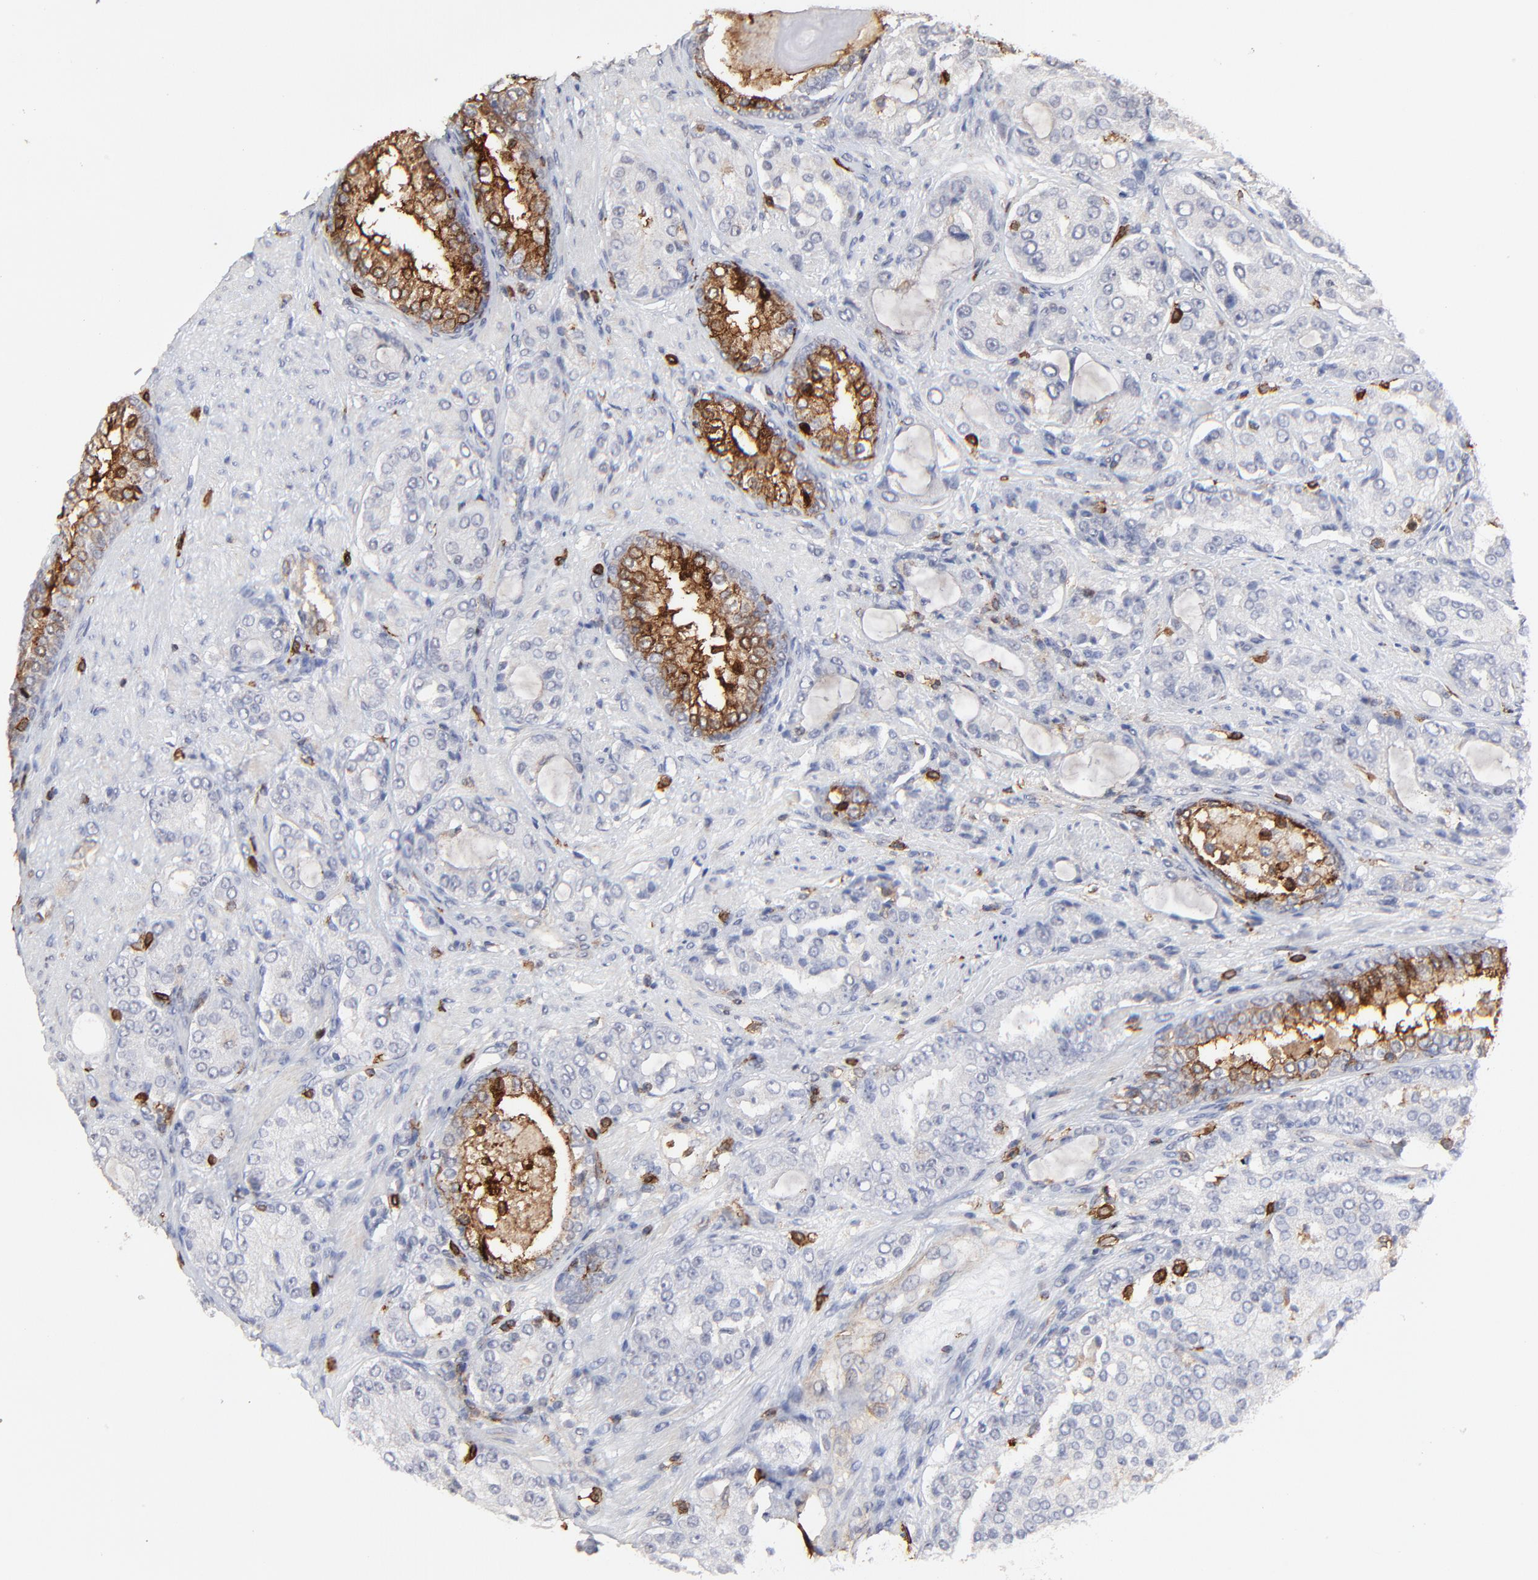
{"staining": {"intensity": "negative", "quantity": "none", "location": "none"}, "tissue": "prostate cancer", "cell_type": "Tumor cells", "image_type": "cancer", "snomed": [{"axis": "morphology", "description": "Adenocarcinoma, High grade"}, {"axis": "topography", "description": "Prostate"}], "caption": "Histopathology image shows no protein positivity in tumor cells of high-grade adenocarcinoma (prostate) tissue.", "gene": "SLC6A14", "patient": {"sex": "male", "age": 72}}